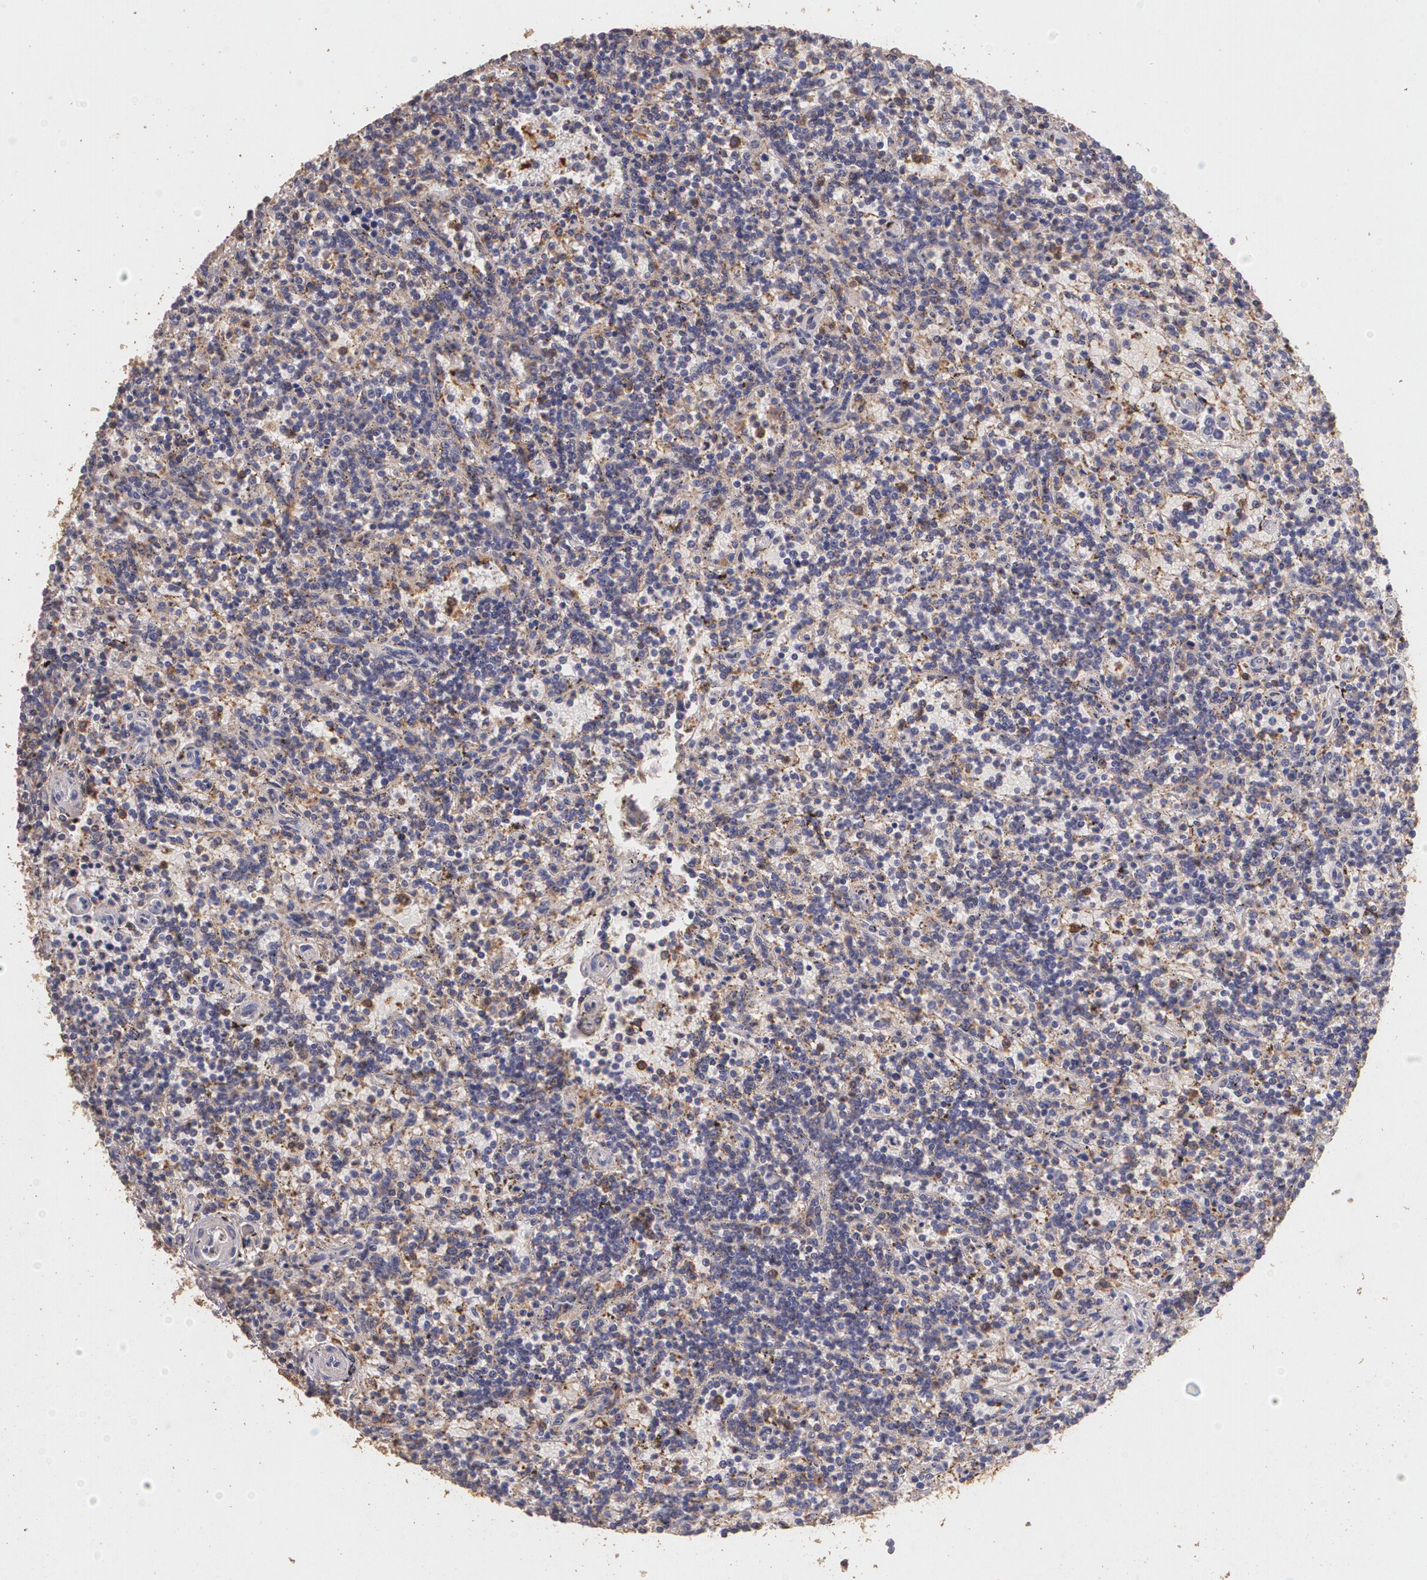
{"staining": {"intensity": "moderate", "quantity": "25%-75%", "location": "cytoplasmic/membranous"}, "tissue": "lymphoma", "cell_type": "Tumor cells", "image_type": "cancer", "snomed": [{"axis": "morphology", "description": "Malignant lymphoma, non-Hodgkin's type, Low grade"}, {"axis": "topography", "description": "Spleen"}], "caption": "Human malignant lymphoma, non-Hodgkin's type (low-grade) stained for a protein (brown) demonstrates moderate cytoplasmic/membranous positive staining in approximately 25%-75% of tumor cells.", "gene": "TGFBR1", "patient": {"sex": "male", "age": 73}}